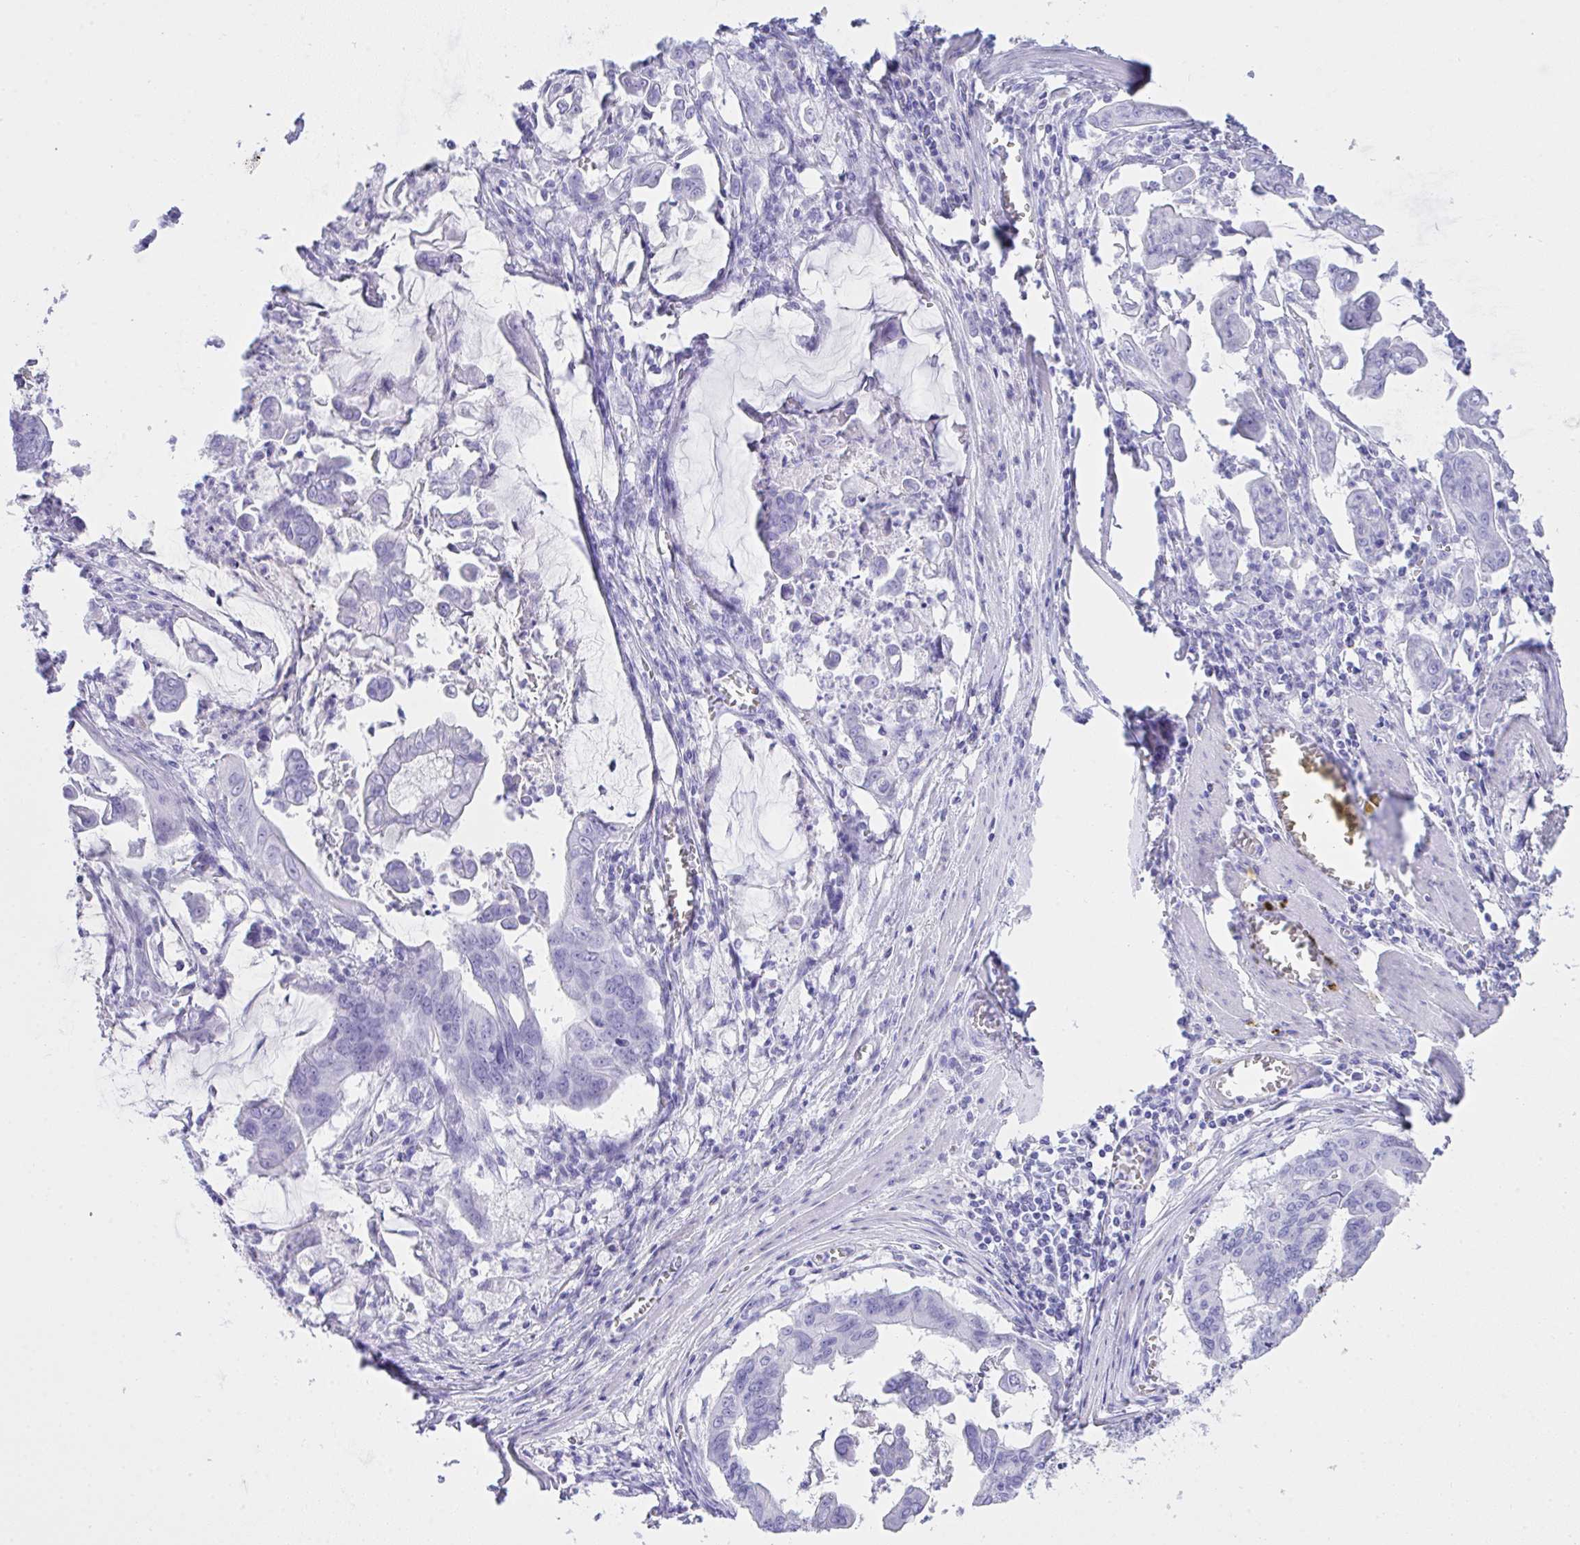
{"staining": {"intensity": "negative", "quantity": "none", "location": "none"}, "tissue": "stomach cancer", "cell_type": "Tumor cells", "image_type": "cancer", "snomed": [{"axis": "morphology", "description": "Adenocarcinoma, NOS"}, {"axis": "topography", "description": "Stomach, upper"}], "caption": "A micrograph of stomach adenocarcinoma stained for a protein displays no brown staining in tumor cells.", "gene": "AKR1D1", "patient": {"sex": "male", "age": 80}}